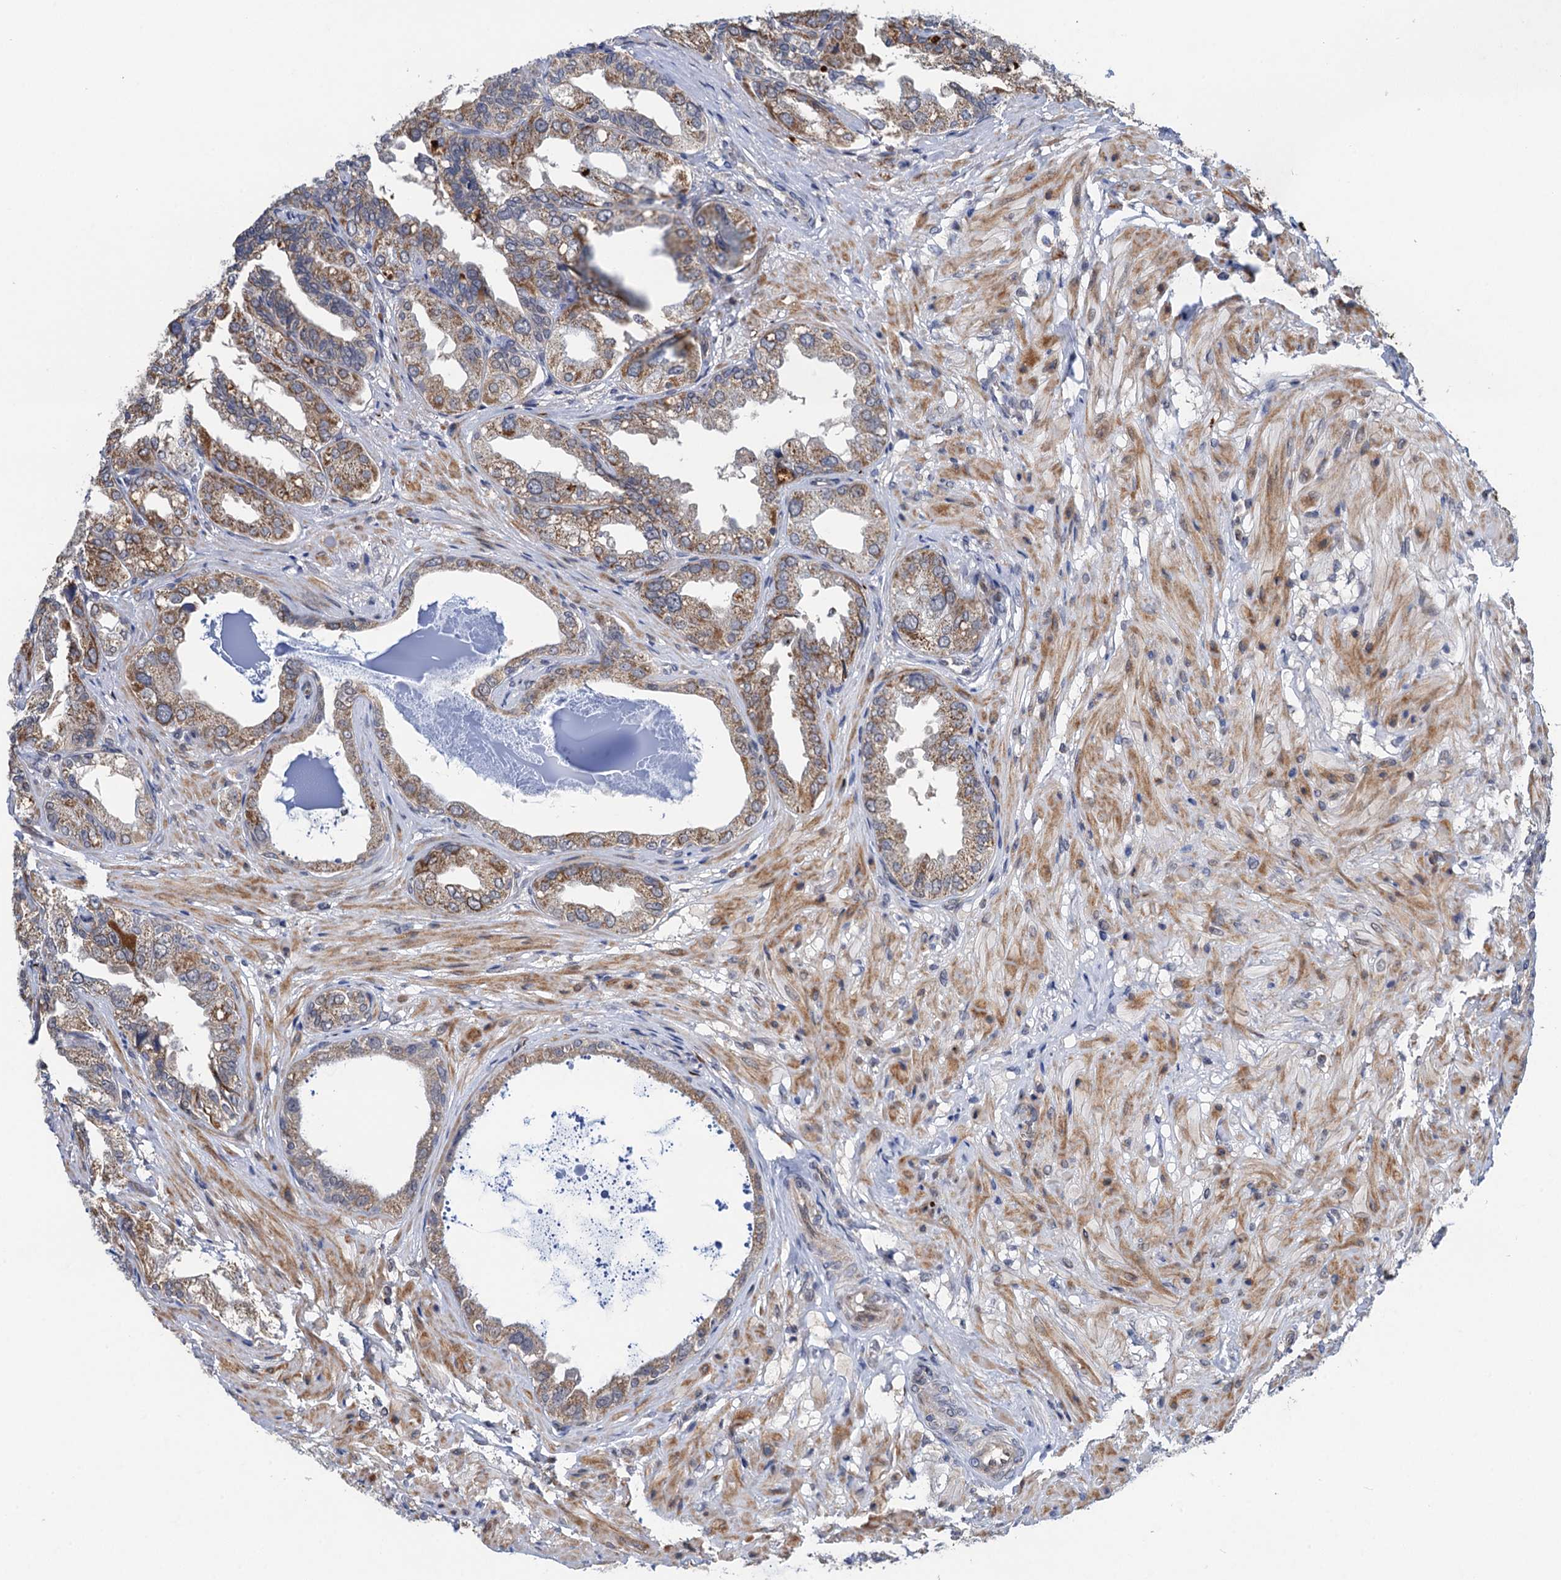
{"staining": {"intensity": "moderate", "quantity": ">75%", "location": "cytoplasmic/membranous"}, "tissue": "seminal vesicle", "cell_type": "Glandular cells", "image_type": "normal", "snomed": [{"axis": "morphology", "description": "Normal tissue, NOS"}, {"axis": "topography", "description": "Seminal veicle"}], "caption": "High-magnification brightfield microscopy of unremarkable seminal vesicle stained with DAB (3,3'-diaminobenzidine) (brown) and counterstained with hematoxylin (blue). glandular cells exhibit moderate cytoplasmic/membranous positivity is identified in approximately>75% of cells.", "gene": "CMPK2", "patient": {"sex": "male", "age": 63}}